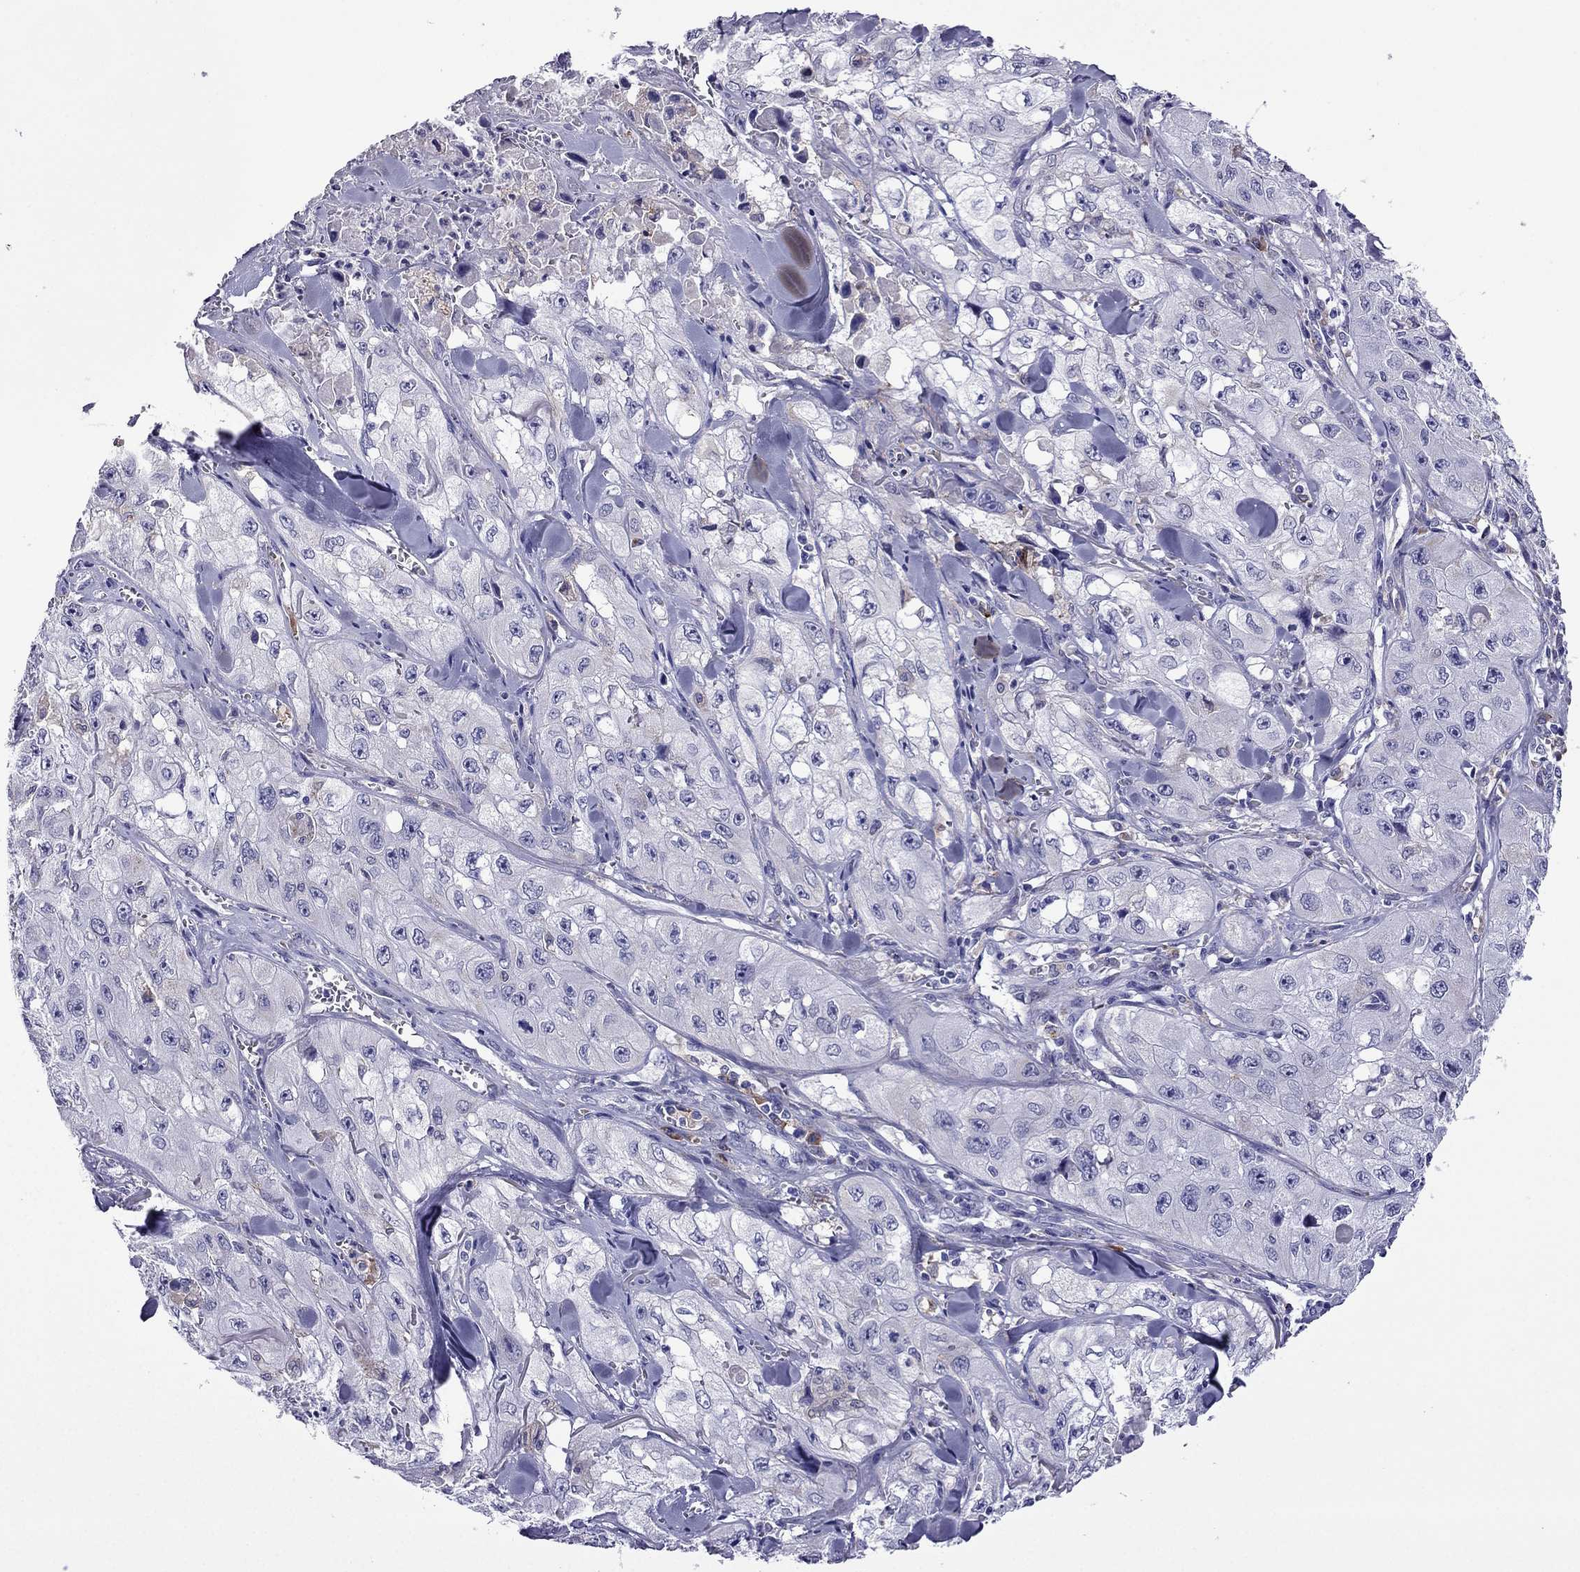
{"staining": {"intensity": "negative", "quantity": "none", "location": "none"}, "tissue": "skin cancer", "cell_type": "Tumor cells", "image_type": "cancer", "snomed": [{"axis": "morphology", "description": "Squamous cell carcinoma, NOS"}, {"axis": "topography", "description": "Skin"}, {"axis": "topography", "description": "Subcutis"}], "caption": "Immunohistochemistry image of neoplastic tissue: human skin cancer stained with DAB reveals no significant protein expression in tumor cells.", "gene": "TSSK4", "patient": {"sex": "male", "age": 73}}